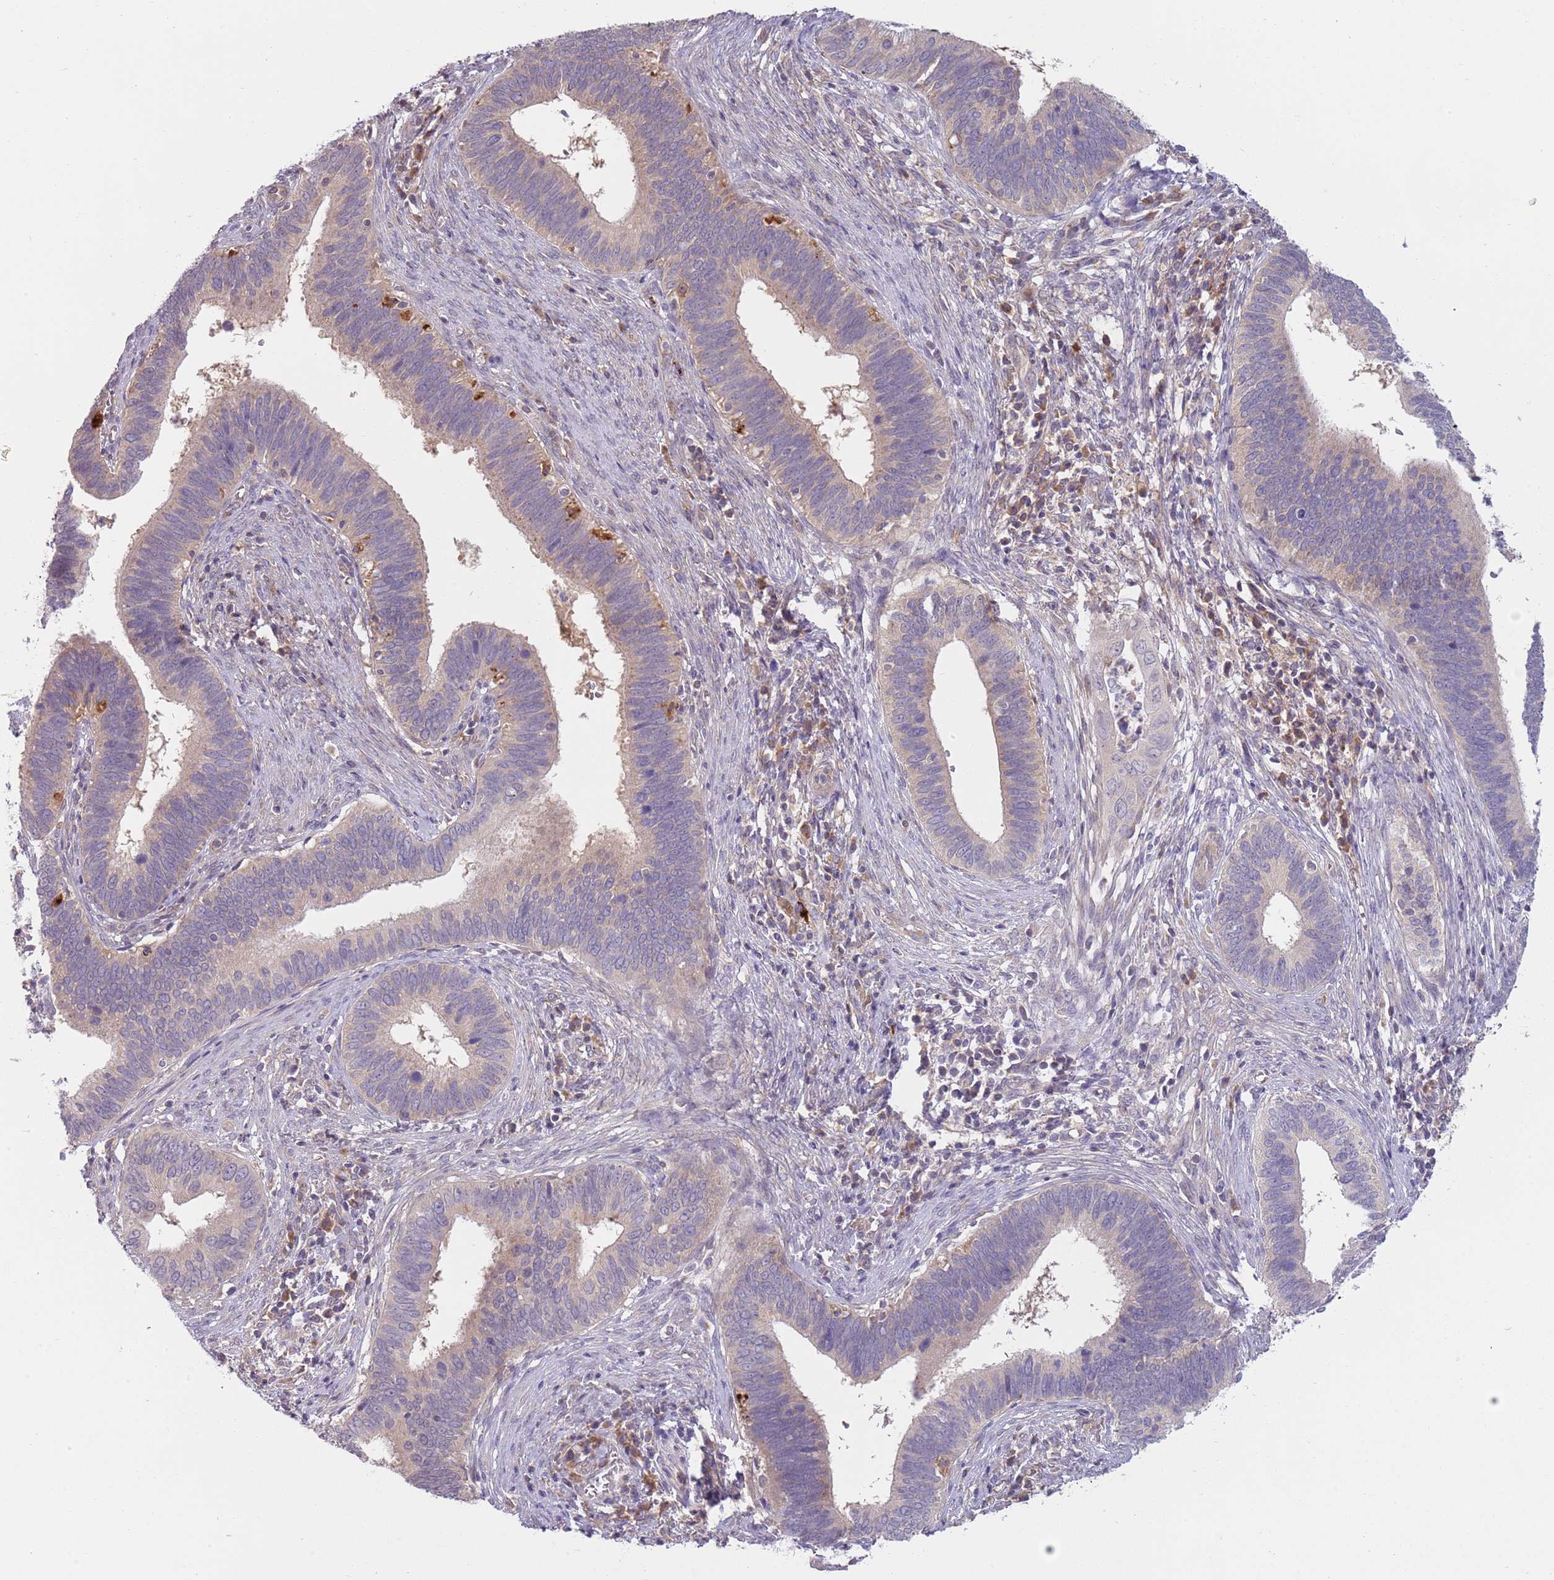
{"staining": {"intensity": "negative", "quantity": "none", "location": "none"}, "tissue": "cervical cancer", "cell_type": "Tumor cells", "image_type": "cancer", "snomed": [{"axis": "morphology", "description": "Adenocarcinoma, NOS"}, {"axis": "topography", "description": "Cervix"}], "caption": "This photomicrograph is of cervical cancer (adenocarcinoma) stained with IHC to label a protein in brown with the nuclei are counter-stained blue. There is no positivity in tumor cells.", "gene": "SKOR2", "patient": {"sex": "female", "age": 42}}